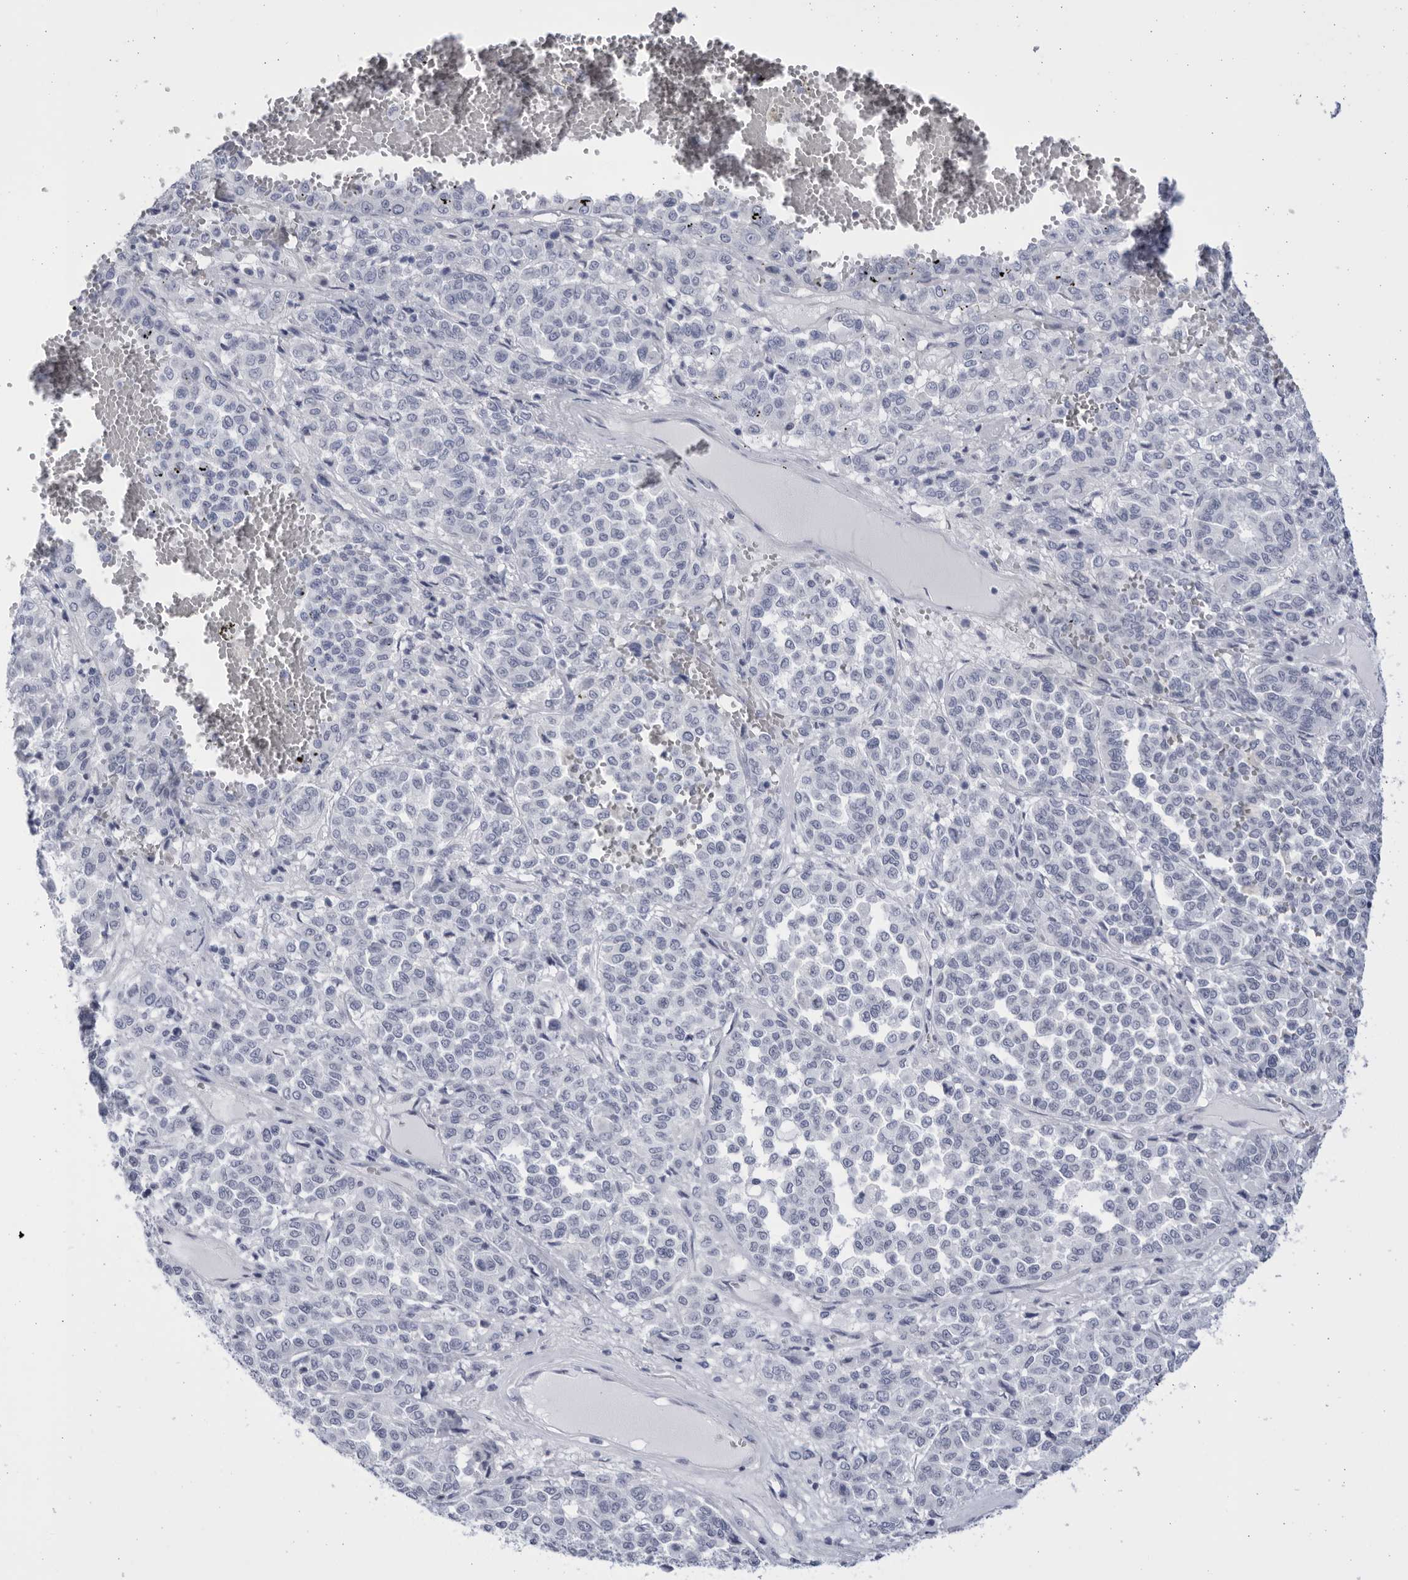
{"staining": {"intensity": "negative", "quantity": "none", "location": "none"}, "tissue": "melanoma", "cell_type": "Tumor cells", "image_type": "cancer", "snomed": [{"axis": "morphology", "description": "Malignant melanoma, Metastatic site"}, {"axis": "topography", "description": "Pancreas"}], "caption": "DAB (3,3'-diaminobenzidine) immunohistochemical staining of human malignant melanoma (metastatic site) displays no significant staining in tumor cells.", "gene": "CCDC181", "patient": {"sex": "female", "age": 30}}